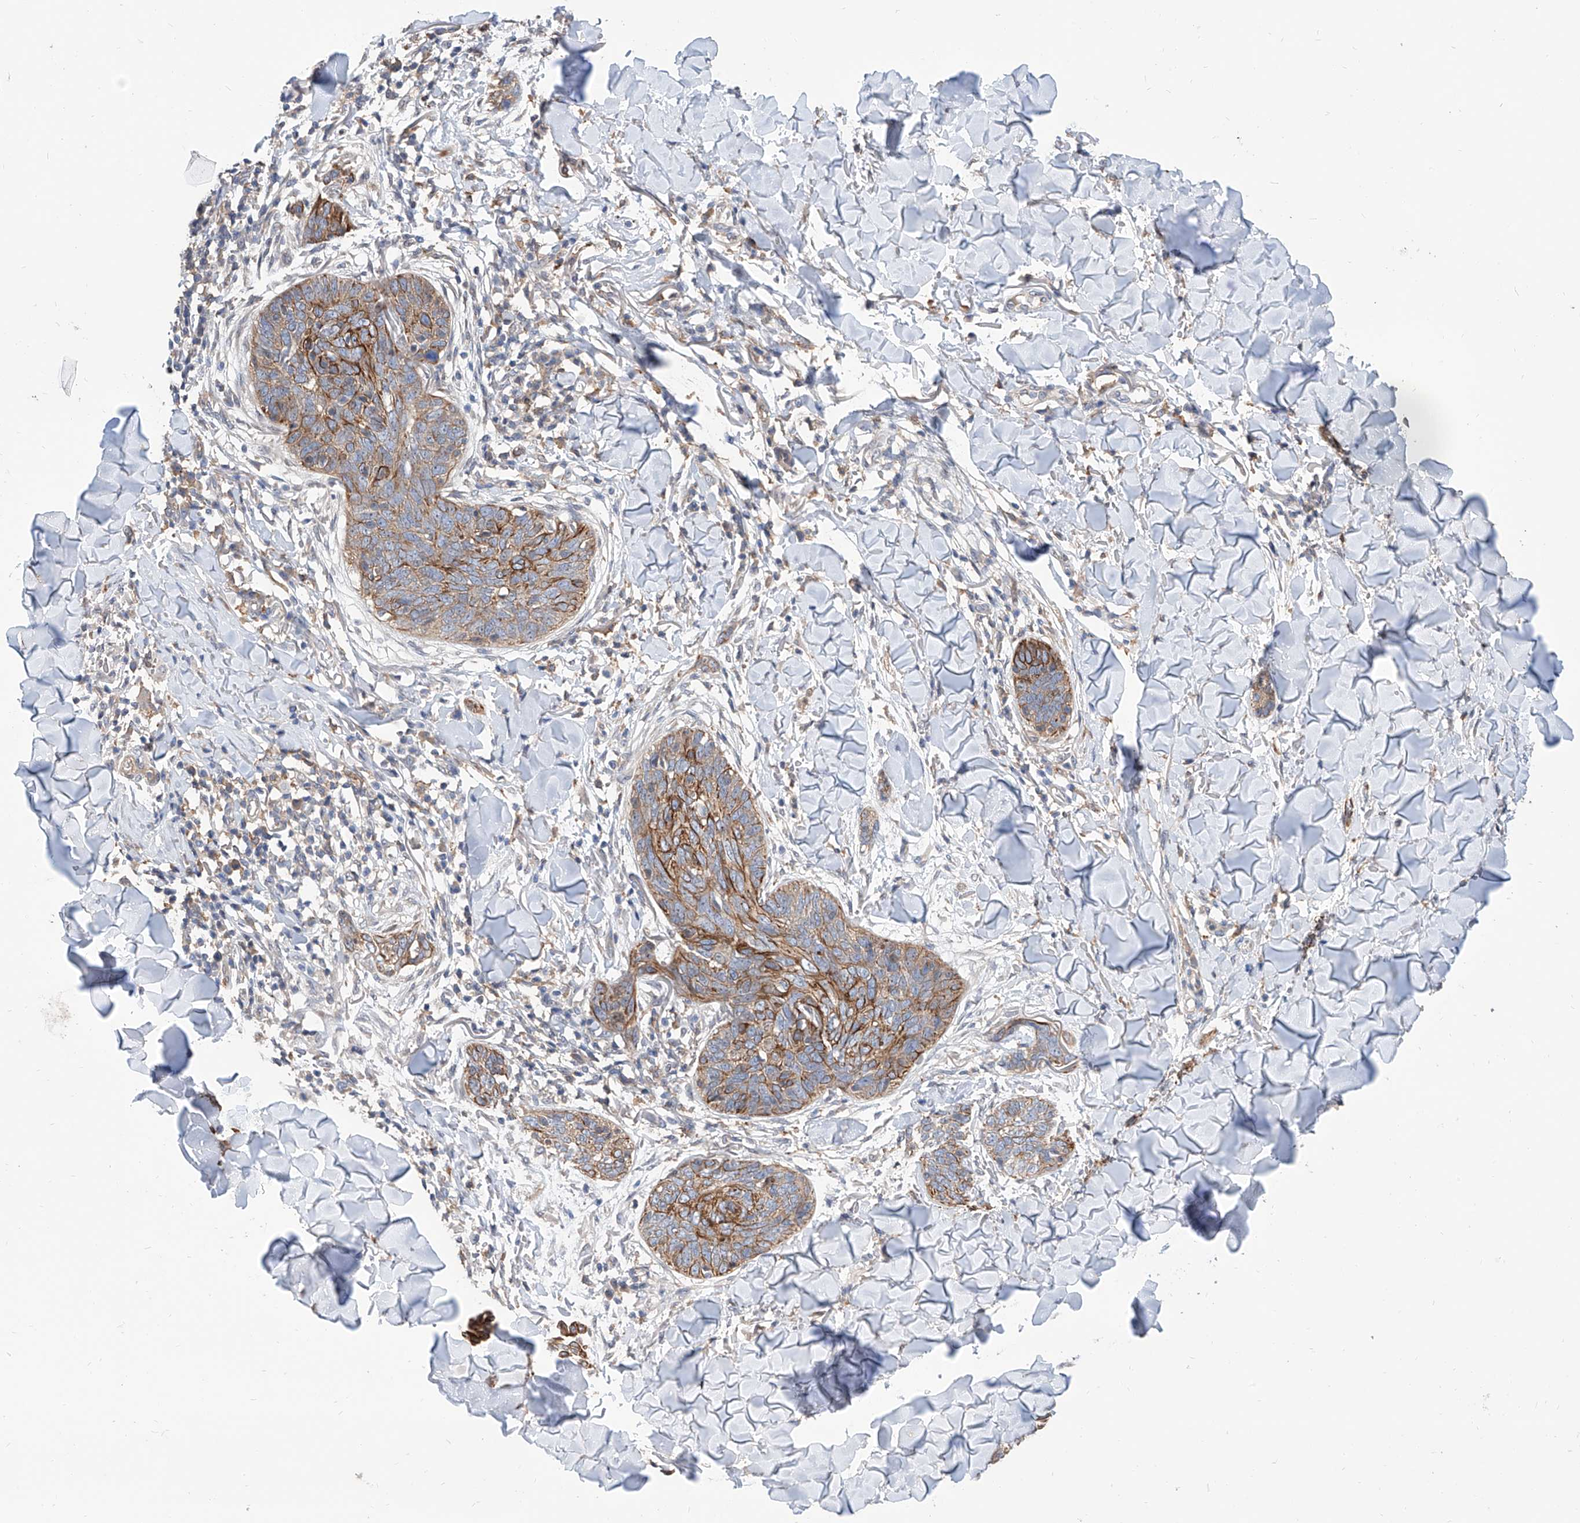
{"staining": {"intensity": "moderate", "quantity": ">75%", "location": "cytoplasmic/membranous"}, "tissue": "skin cancer", "cell_type": "Tumor cells", "image_type": "cancer", "snomed": [{"axis": "morphology", "description": "Basal cell carcinoma"}, {"axis": "topography", "description": "Skin"}], "caption": "Skin cancer (basal cell carcinoma) tissue exhibits moderate cytoplasmic/membranous positivity in approximately >75% of tumor cells", "gene": "MAGEE2", "patient": {"sex": "male", "age": 85}}